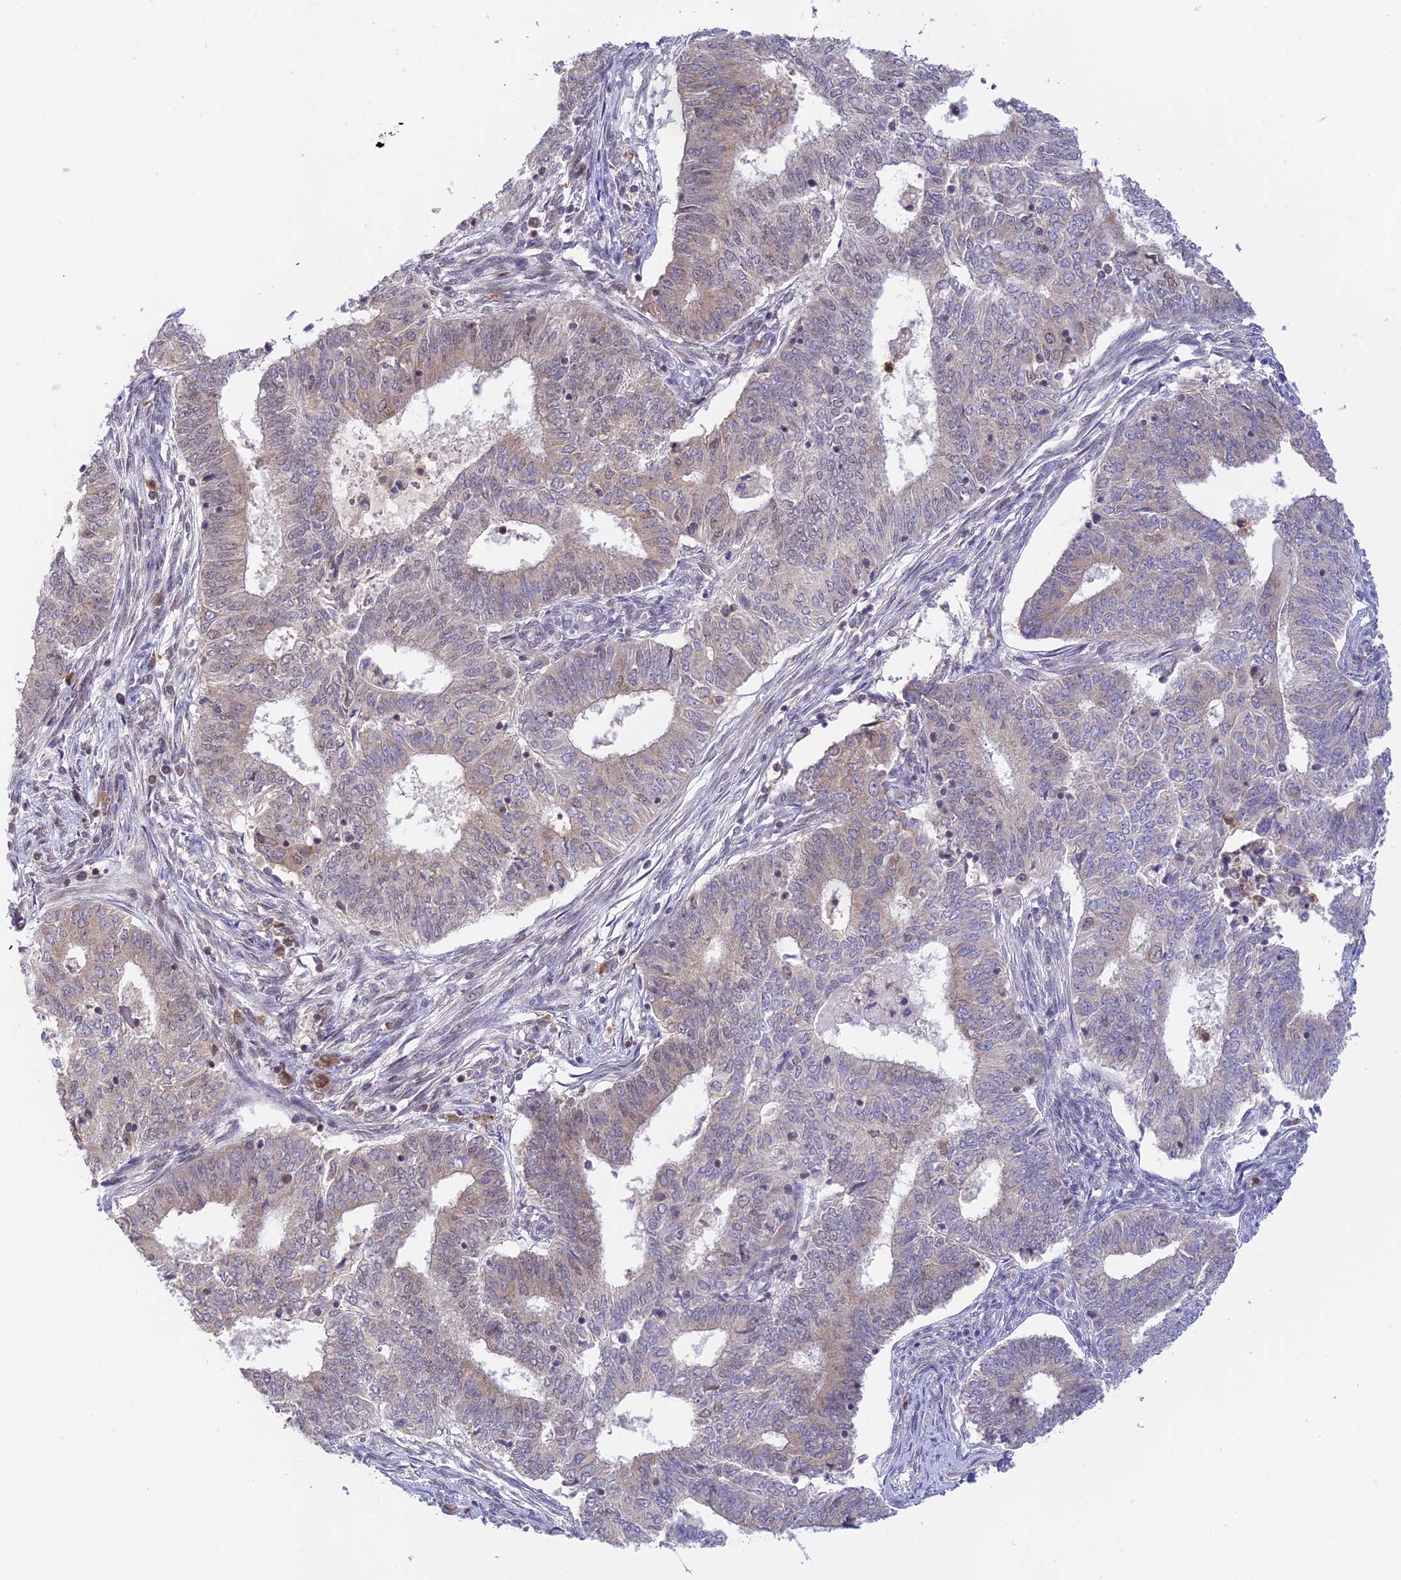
{"staining": {"intensity": "negative", "quantity": "none", "location": "none"}, "tissue": "endometrial cancer", "cell_type": "Tumor cells", "image_type": "cancer", "snomed": [{"axis": "morphology", "description": "Adenocarcinoma, NOS"}, {"axis": "topography", "description": "Endometrium"}], "caption": "Human adenocarcinoma (endometrial) stained for a protein using immunohistochemistry (IHC) reveals no positivity in tumor cells.", "gene": "PEX16", "patient": {"sex": "female", "age": 62}}